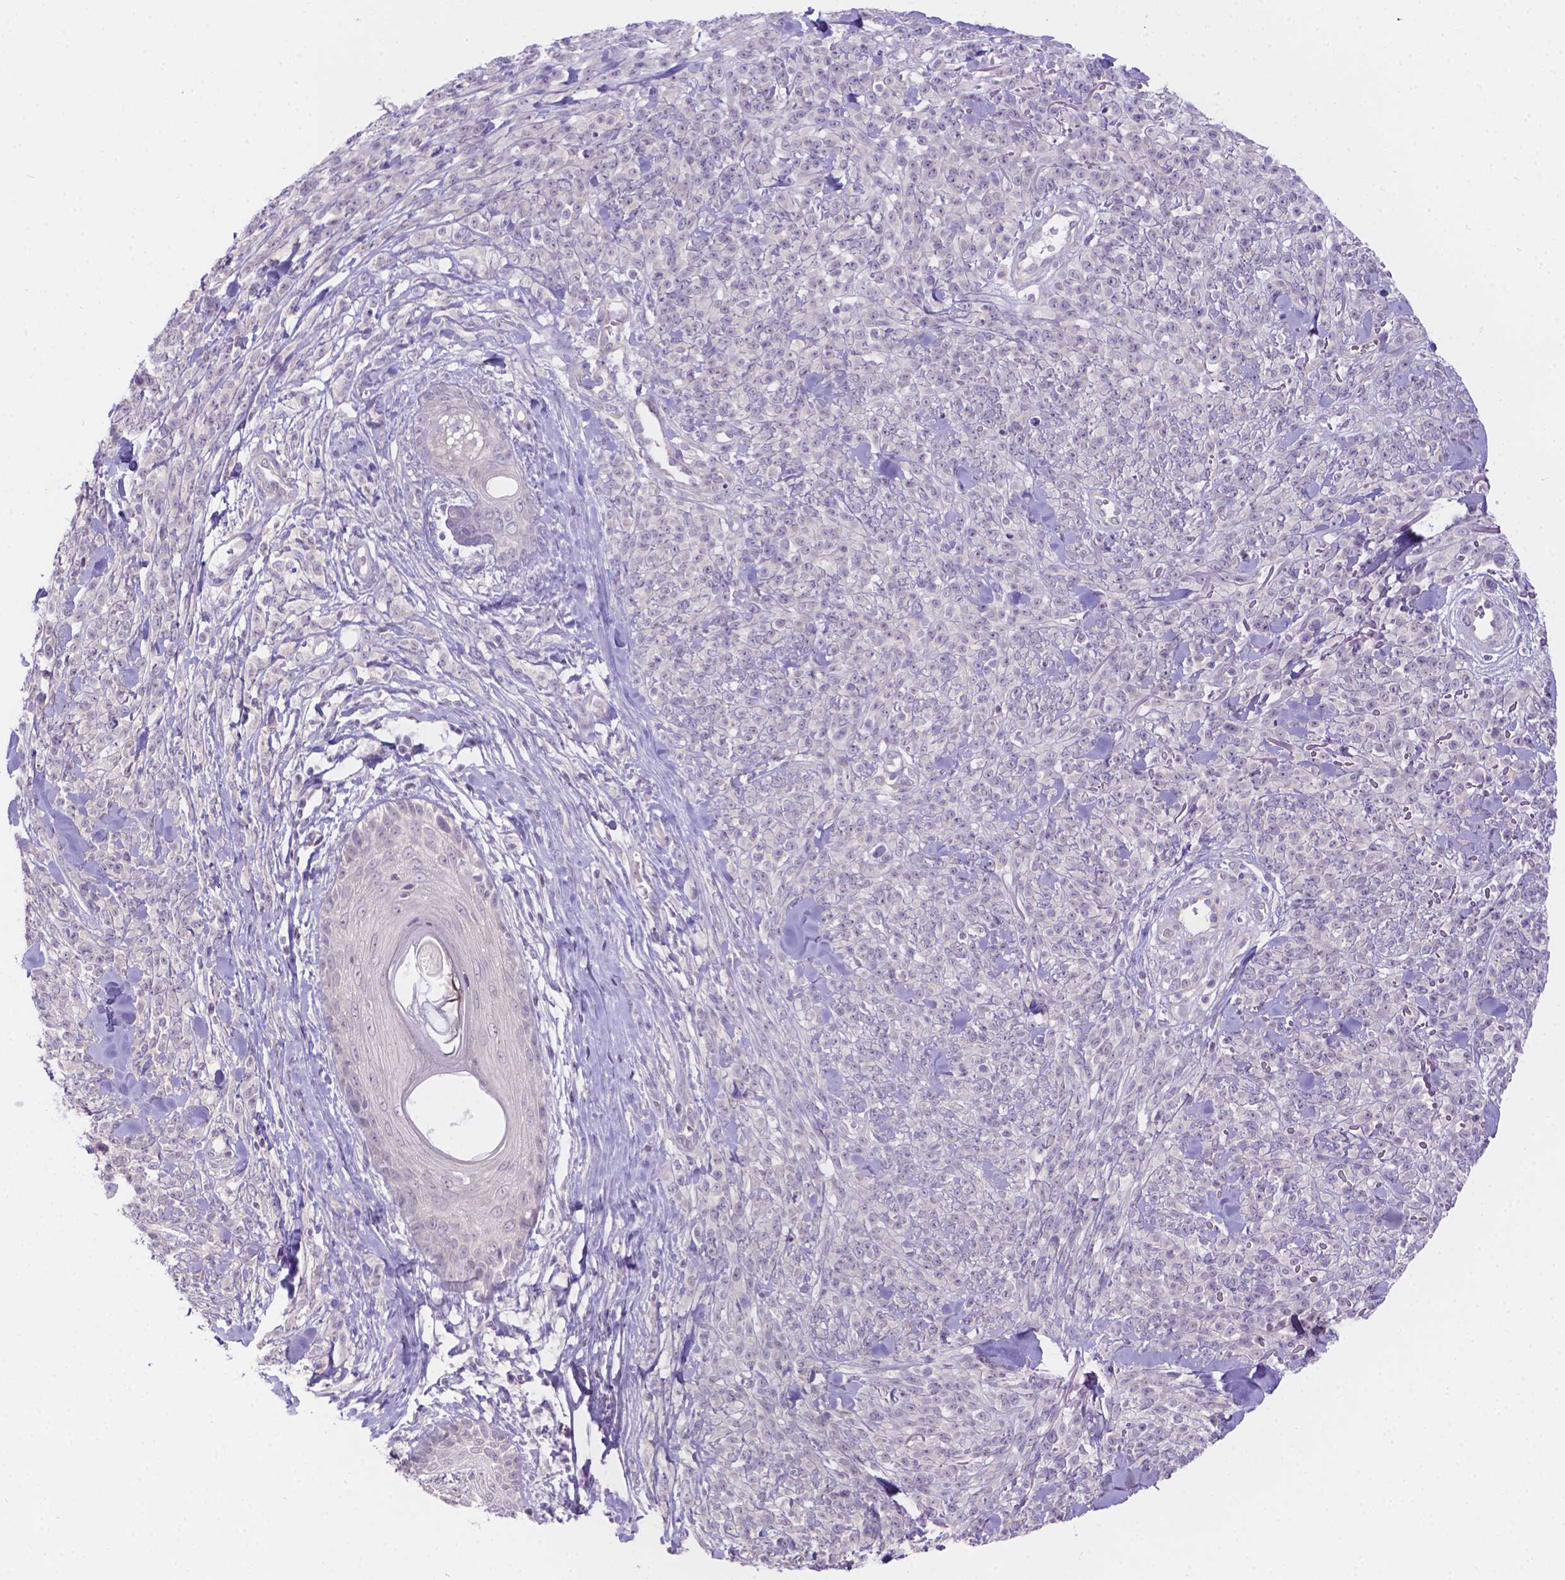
{"staining": {"intensity": "negative", "quantity": "none", "location": "none"}, "tissue": "melanoma", "cell_type": "Tumor cells", "image_type": "cancer", "snomed": [{"axis": "morphology", "description": "Malignant melanoma, NOS"}, {"axis": "topography", "description": "Skin"}, {"axis": "topography", "description": "Skin of trunk"}], "caption": "High magnification brightfield microscopy of melanoma stained with DAB (brown) and counterstained with hematoxylin (blue): tumor cells show no significant positivity.", "gene": "CD96", "patient": {"sex": "male", "age": 74}}